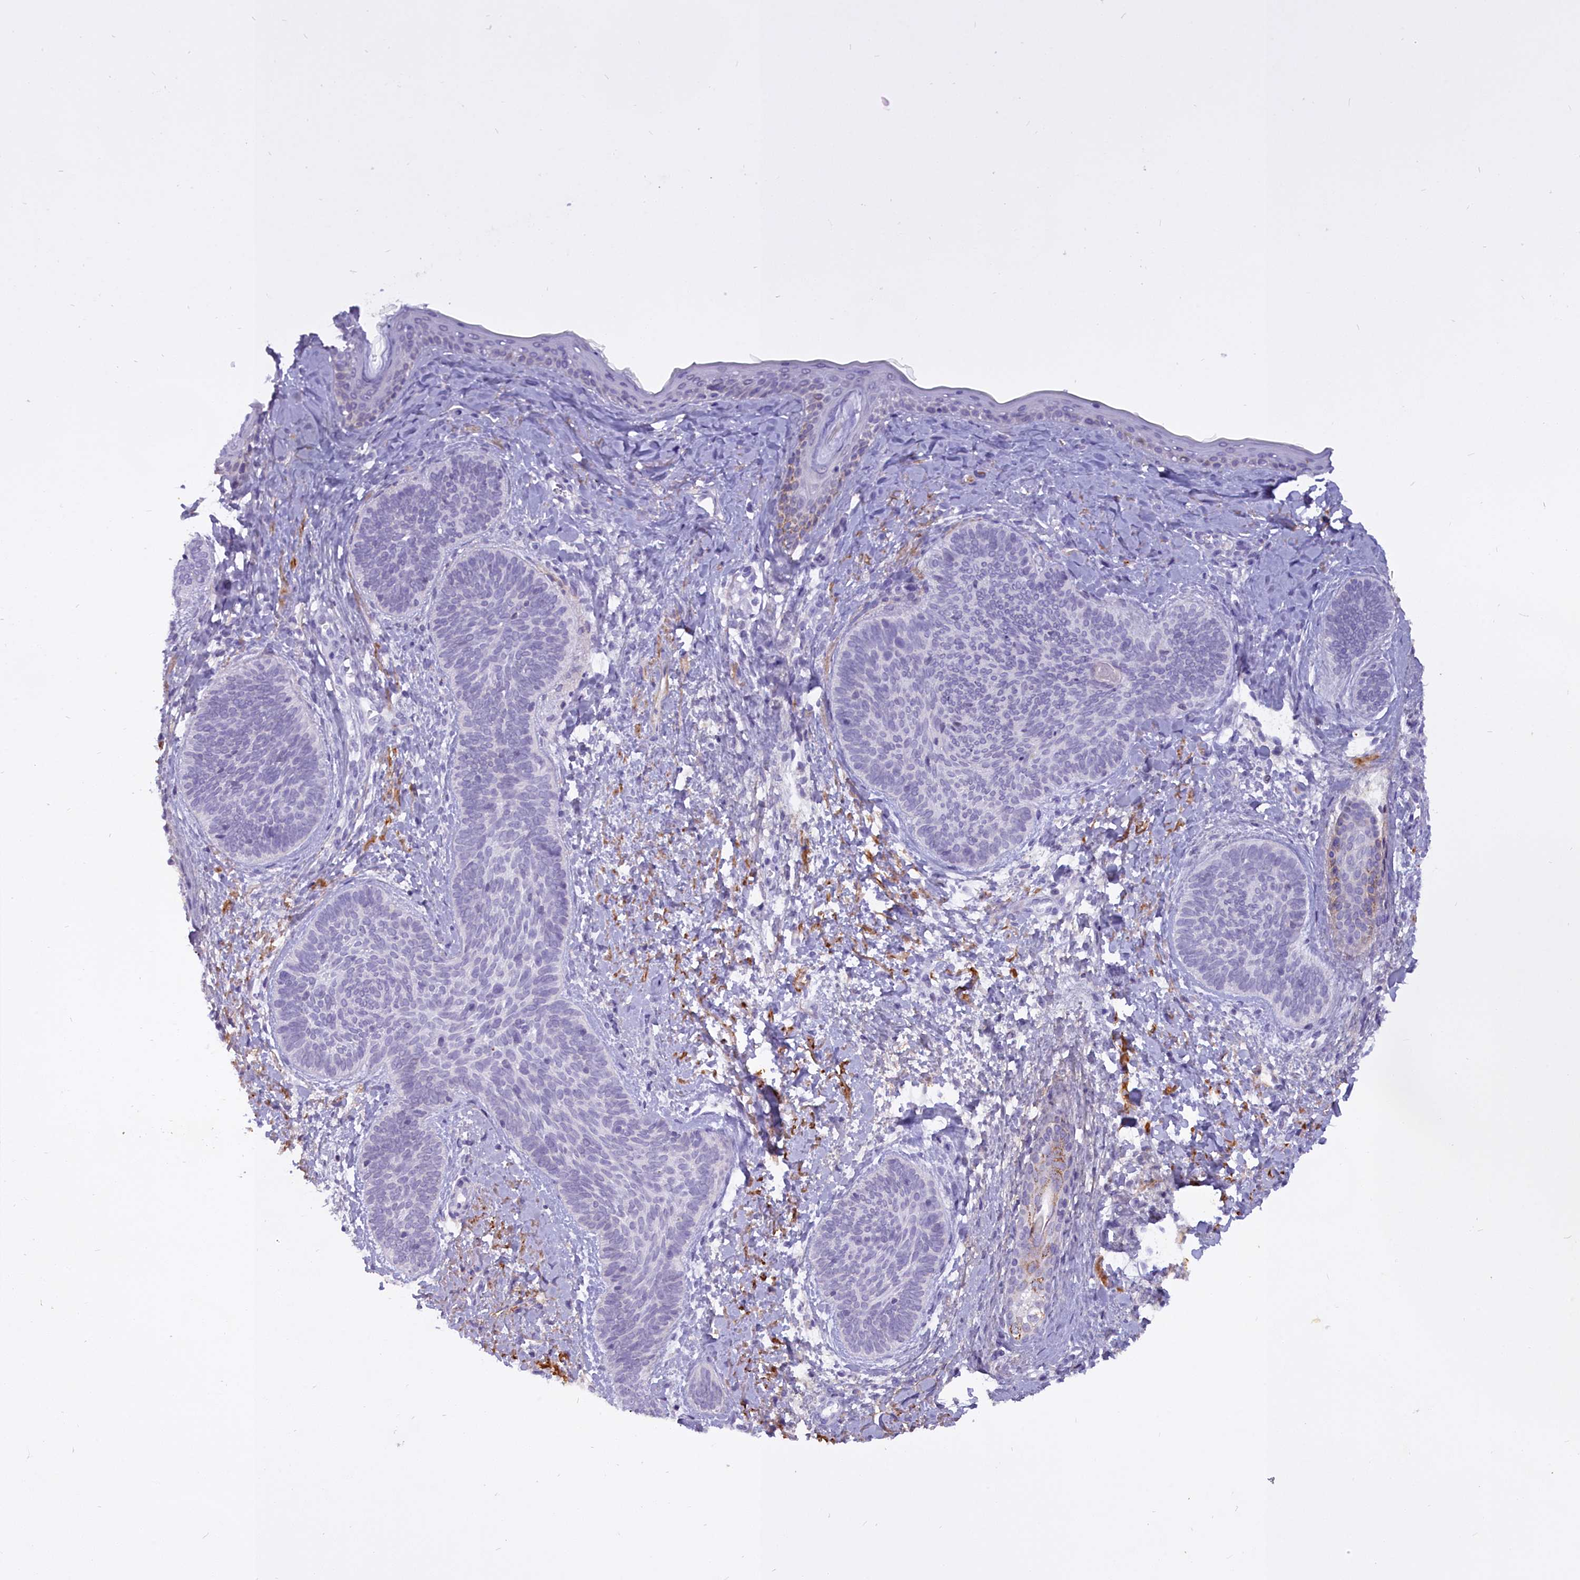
{"staining": {"intensity": "negative", "quantity": "none", "location": "none"}, "tissue": "skin cancer", "cell_type": "Tumor cells", "image_type": "cancer", "snomed": [{"axis": "morphology", "description": "Basal cell carcinoma"}, {"axis": "topography", "description": "Skin"}], "caption": "An immunohistochemistry (IHC) histopathology image of skin cancer (basal cell carcinoma) is shown. There is no staining in tumor cells of skin cancer (basal cell carcinoma).", "gene": "OSTN", "patient": {"sex": "female", "age": 81}}